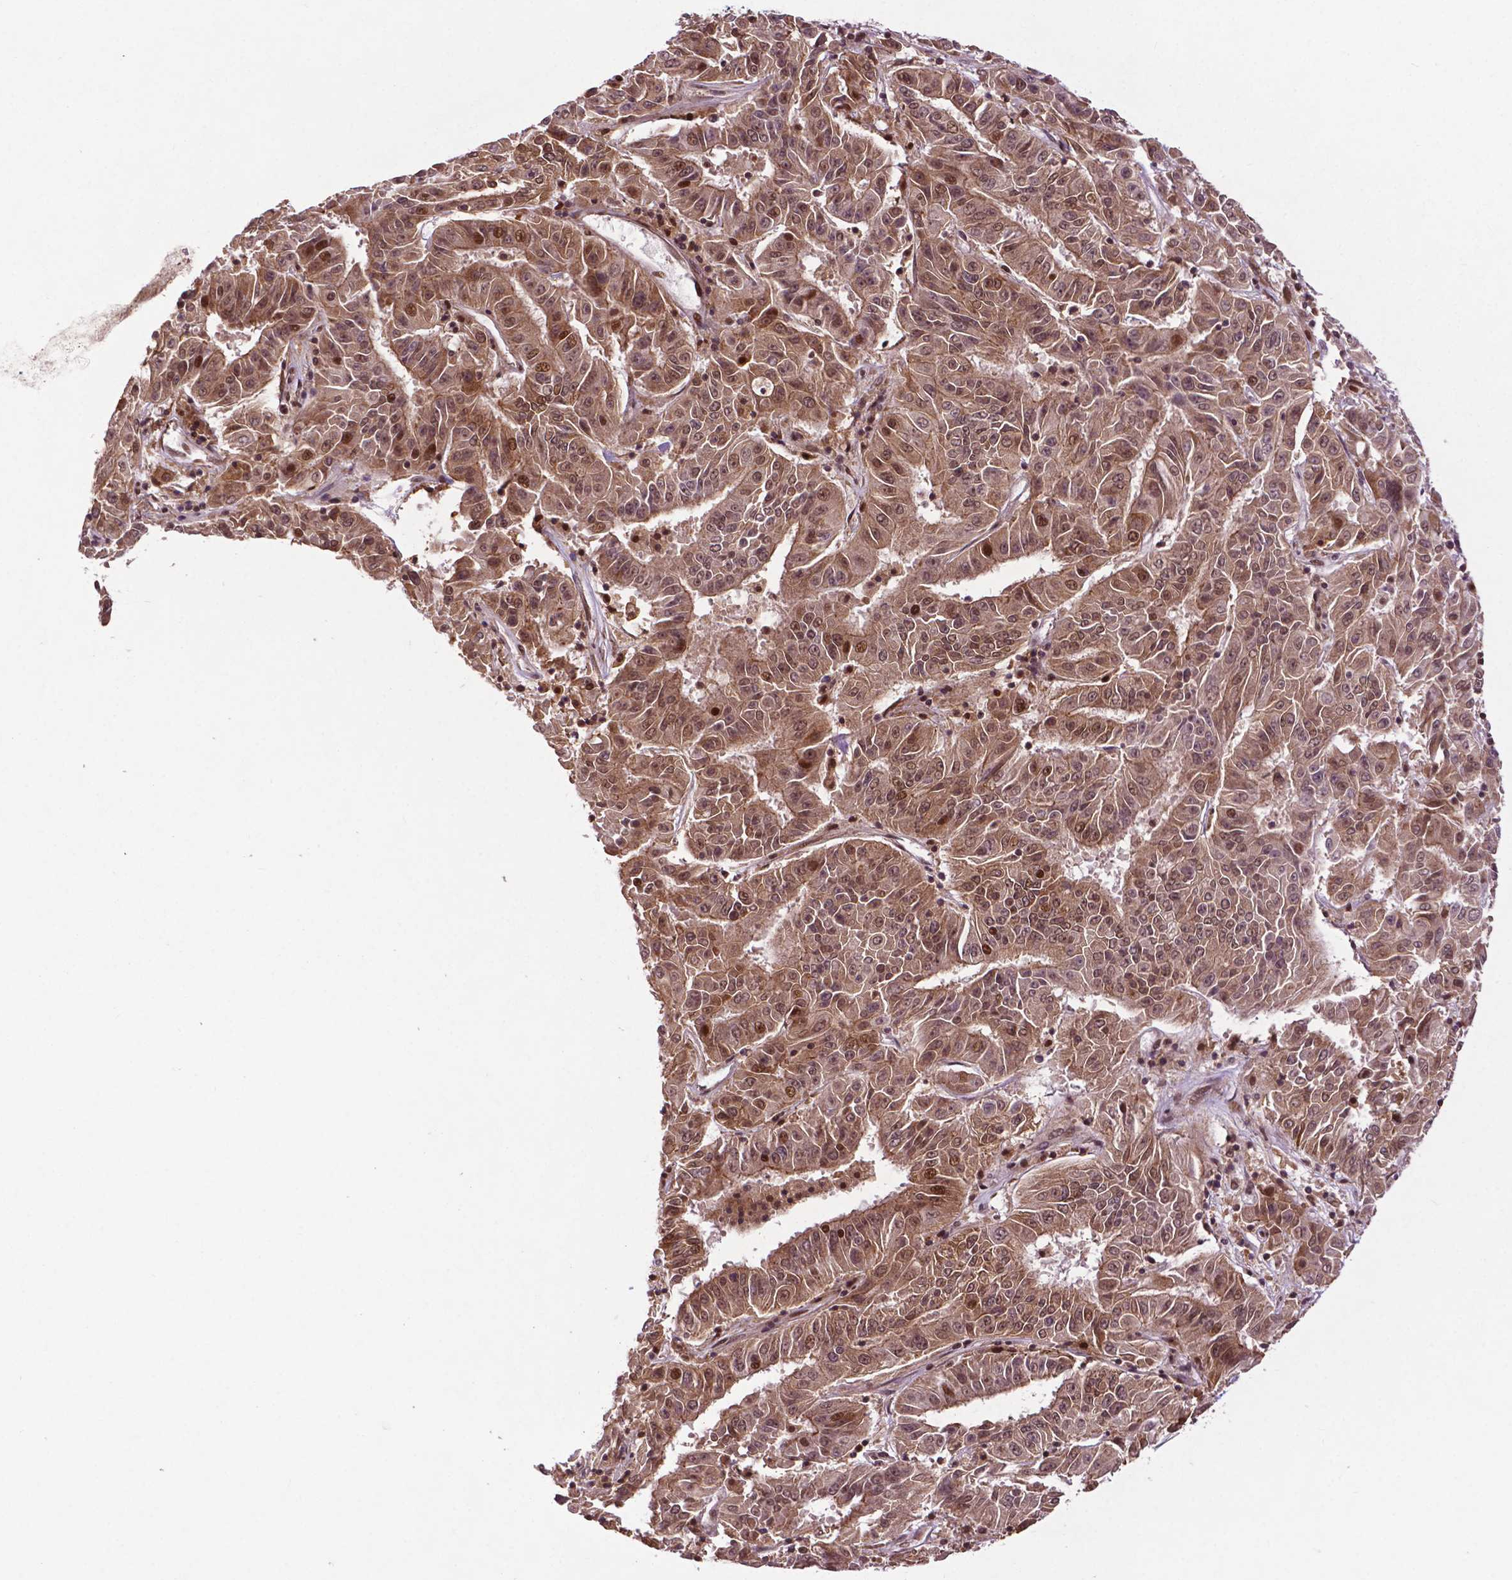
{"staining": {"intensity": "moderate", "quantity": ">75%", "location": "cytoplasmic/membranous,nuclear"}, "tissue": "pancreatic cancer", "cell_type": "Tumor cells", "image_type": "cancer", "snomed": [{"axis": "morphology", "description": "Adenocarcinoma, NOS"}, {"axis": "topography", "description": "Pancreas"}], "caption": "Protein expression analysis of adenocarcinoma (pancreatic) exhibits moderate cytoplasmic/membranous and nuclear expression in about >75% of tumor cells. (Stains: DAB (3,3'-diaminobenzidine) in brown, nuclei in blue, Microscopy: brightfield microscopy at high magnification).", "gene": "TMX2", "patient": {"sex": "male", "age": 63}}